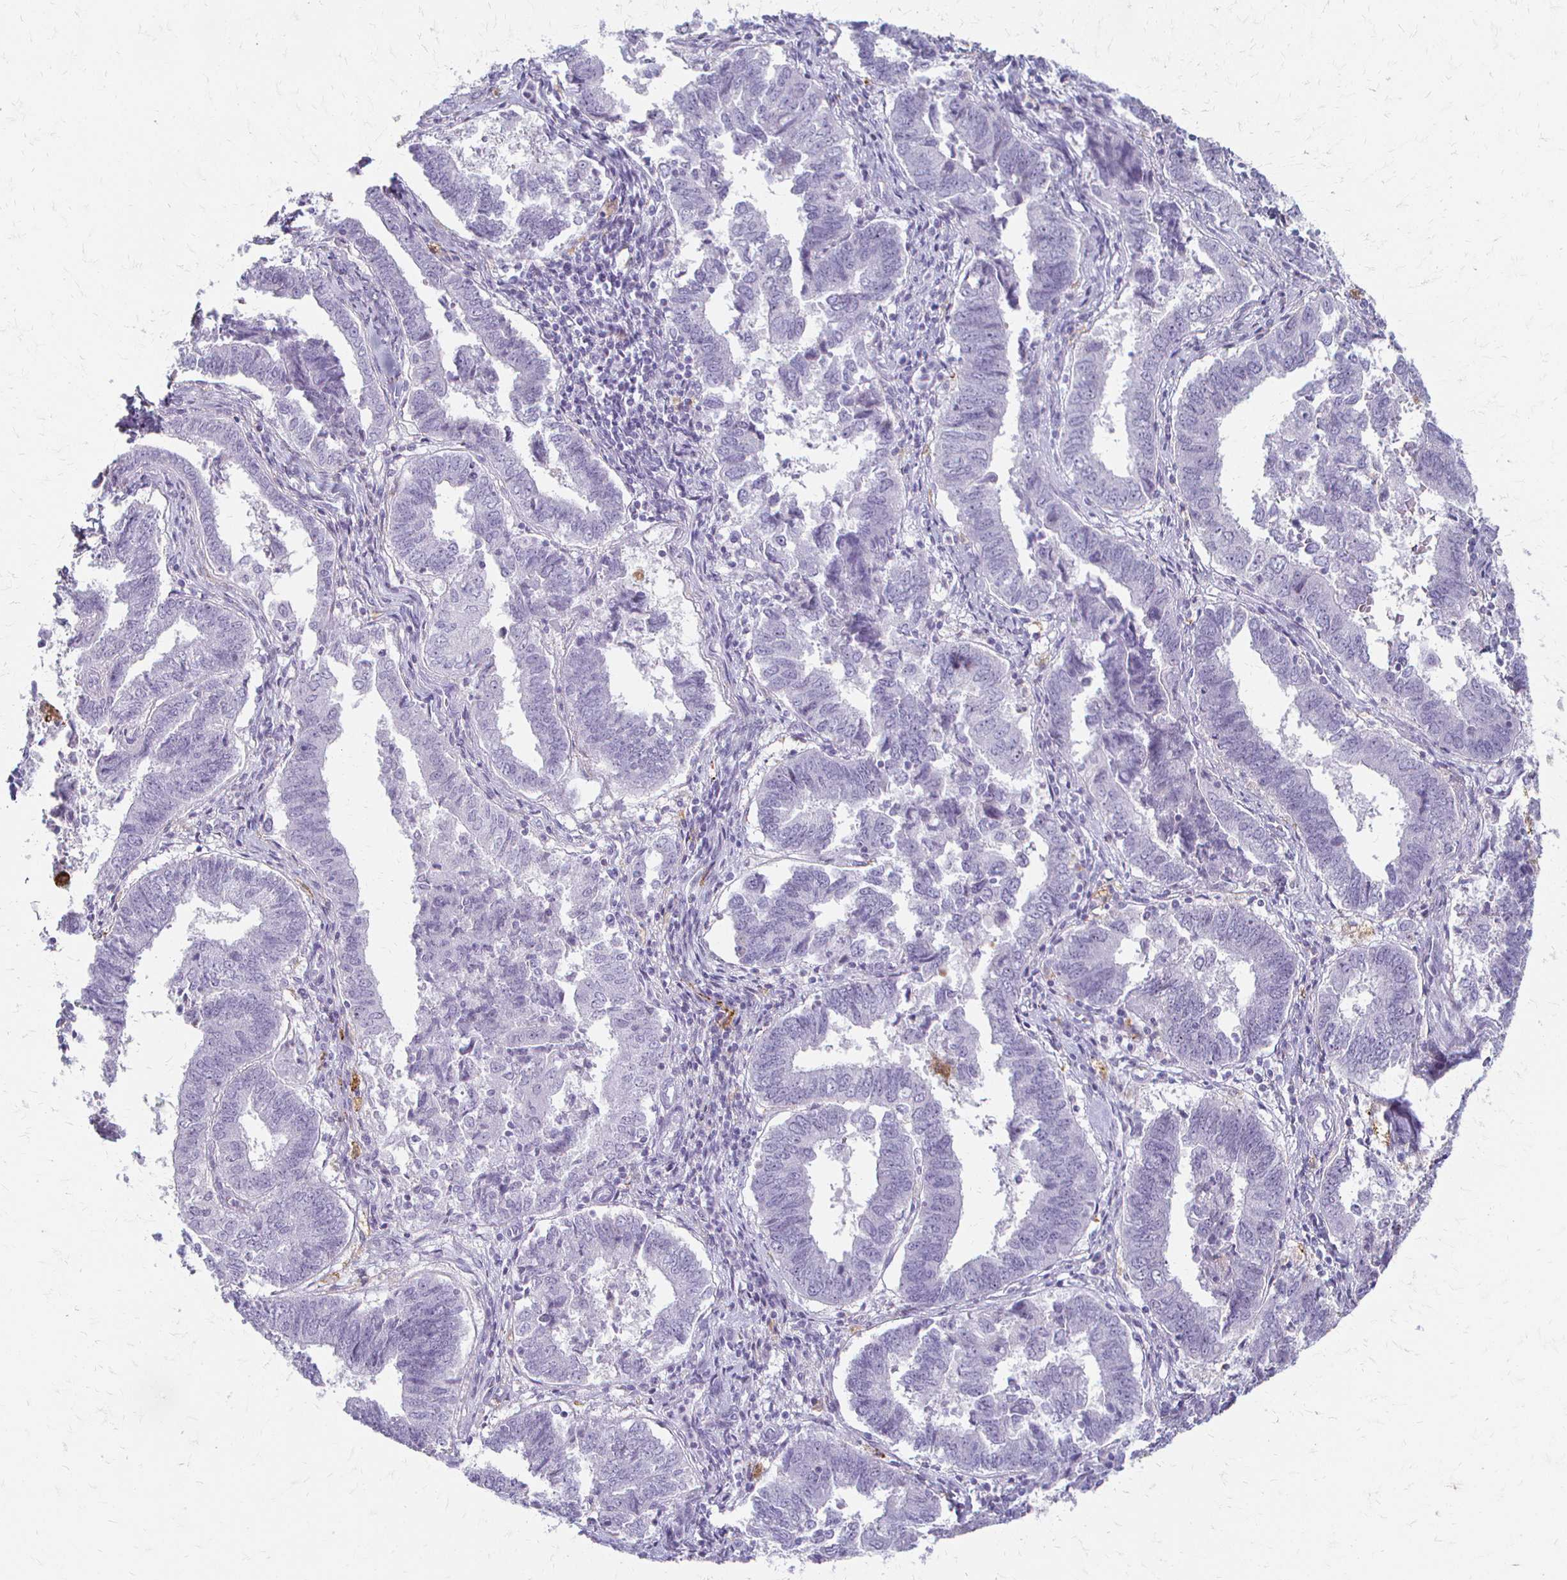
{"staining": {"intensity": "negative", "quantity": "none", "location": "none"}, "tissue": "endometrial cancer", "cell_type": "Tumor cells", "image_type": "cancer", "snomed": [{"axis": "morphology", "description": "Adenocarcinoma, NOS"}, {"axis": "topography", "description": "Endometrium"}], "caption": "Human endometrial cancer (adenocarcinoma) stained for a protein using immunohistochemistry exhibits no expression in tumor cells.", "gene": "ACP5", "patient": {"sex": "female", "age": 72}}